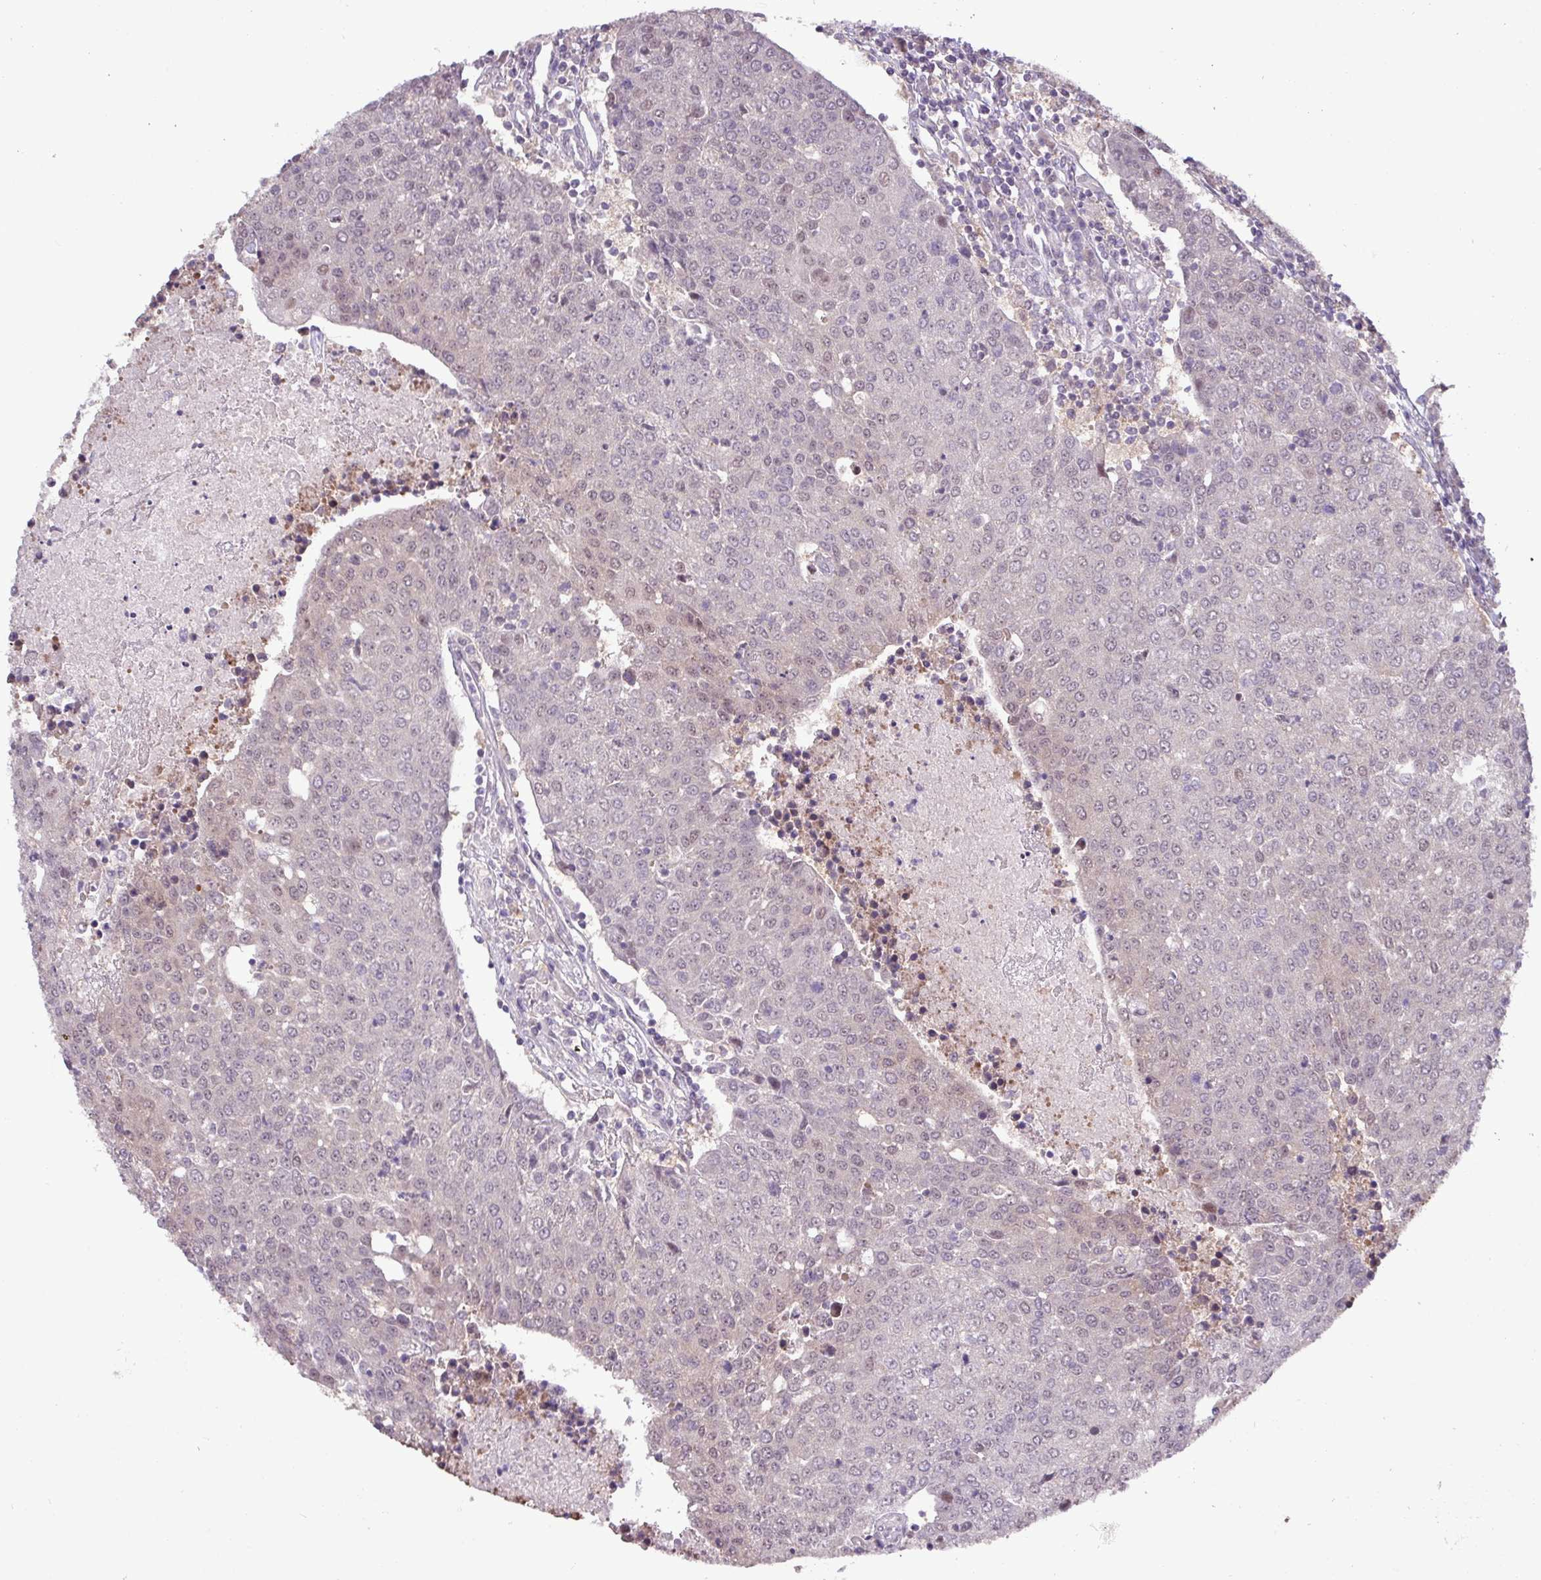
{"staining": {"intensity": "weak", "quantity": "<25%", "location": "nuclear"}, "tissue": "urothelial cancer", "cell_type": "Tumor cells", "image_type": "cancer", "snomed": [{"axis": "morphology", "description": "Urothelial carcinoma, High grade"}, {"axis": "topography", "description": "Urinary bladder"}], "caption": "There is no significant staining in tumor cells of urothelial cancer.", "gene": "RIPPLY1", "patient": {"sex": "female", "age": 85}}